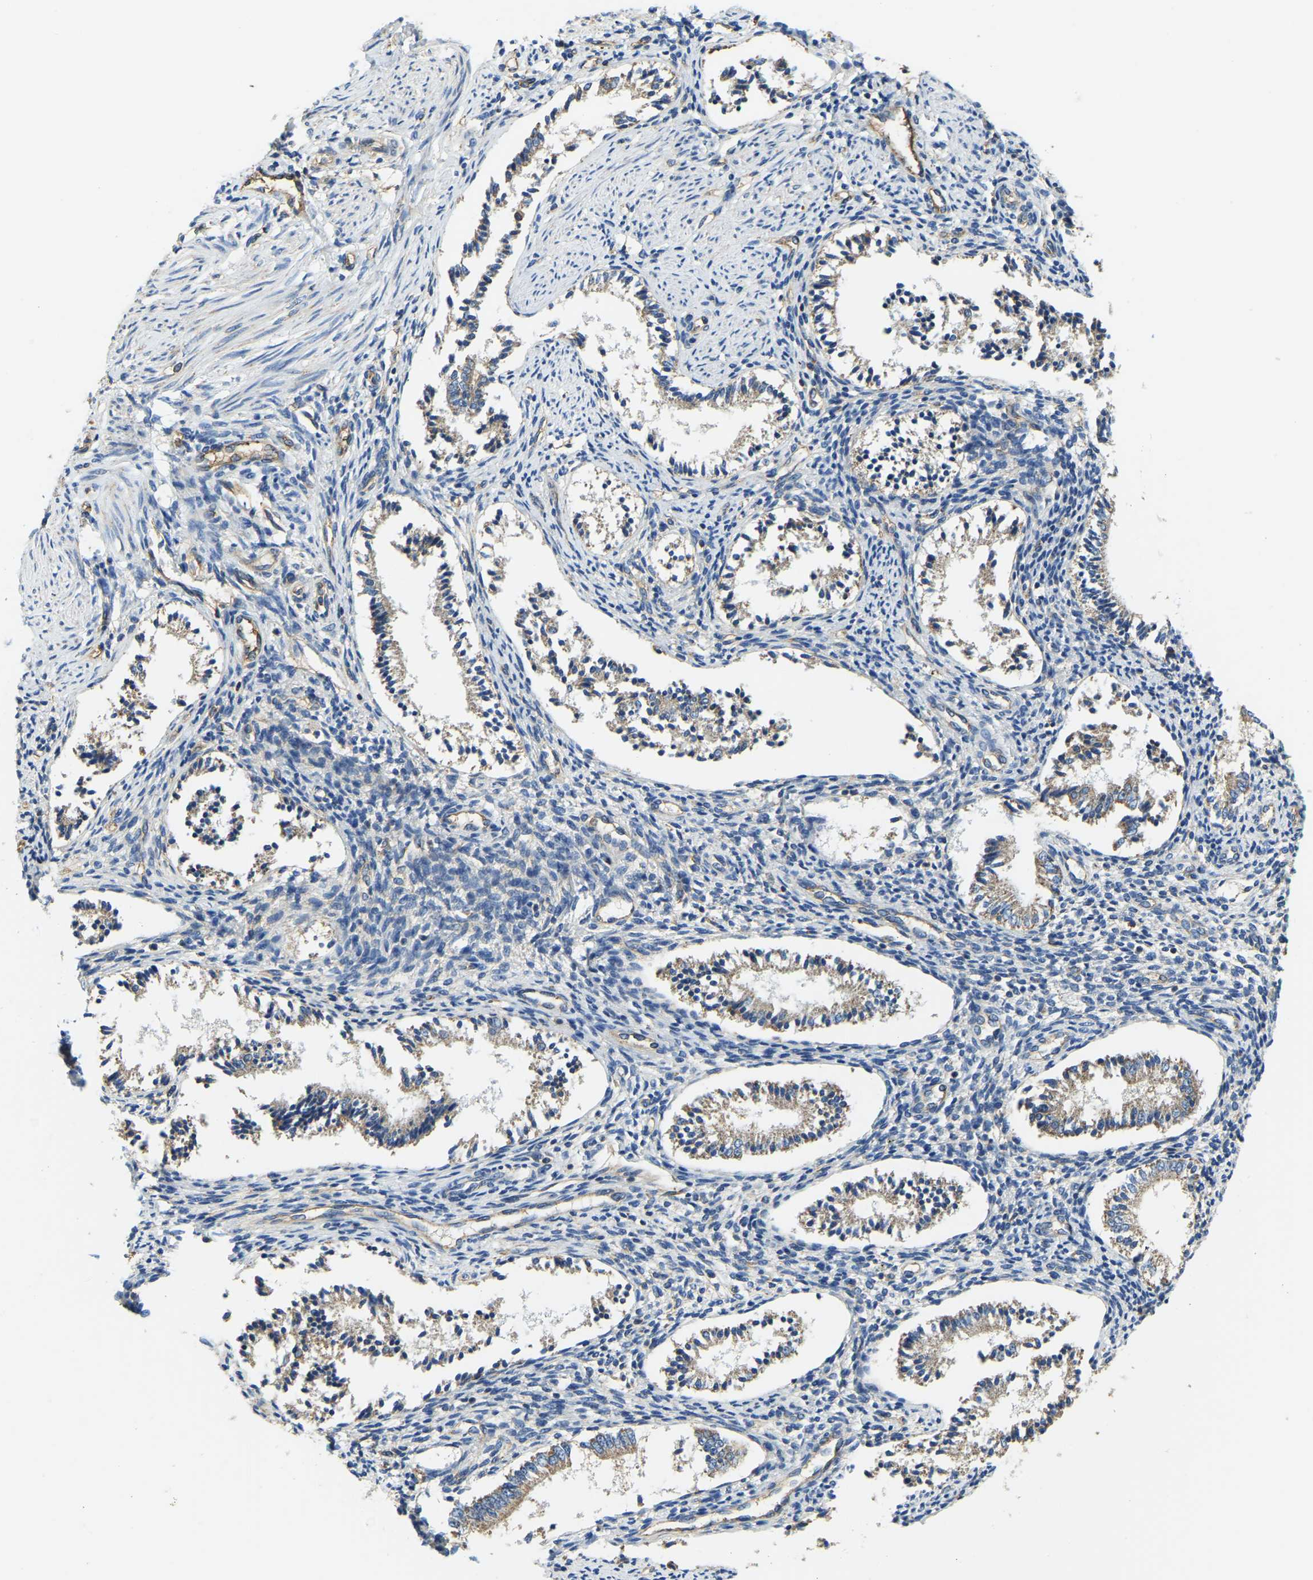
{"staining": {"intensity": "moderate", "quantity": "25%-75%", "location": "cytoplasmic/membranous"}, "tissue": "endometrium", "cell_type": "Cells in endometrial stroma", "image_type": "normal", "snomed": [{"axis": "morphology", "description": "Normal tissue, NOS"}, {"axis": "topography", "description": "Endometrium"}], "caption": "Benign endometrium was stained to show a protein in brown. There is medium levels of moderate cytoplasmic/membranous staining in approximately 25%-75% of cells in endometrial stroma.", "gene": "AHNAK", "patient": {"sex": "female", "age": 42}}